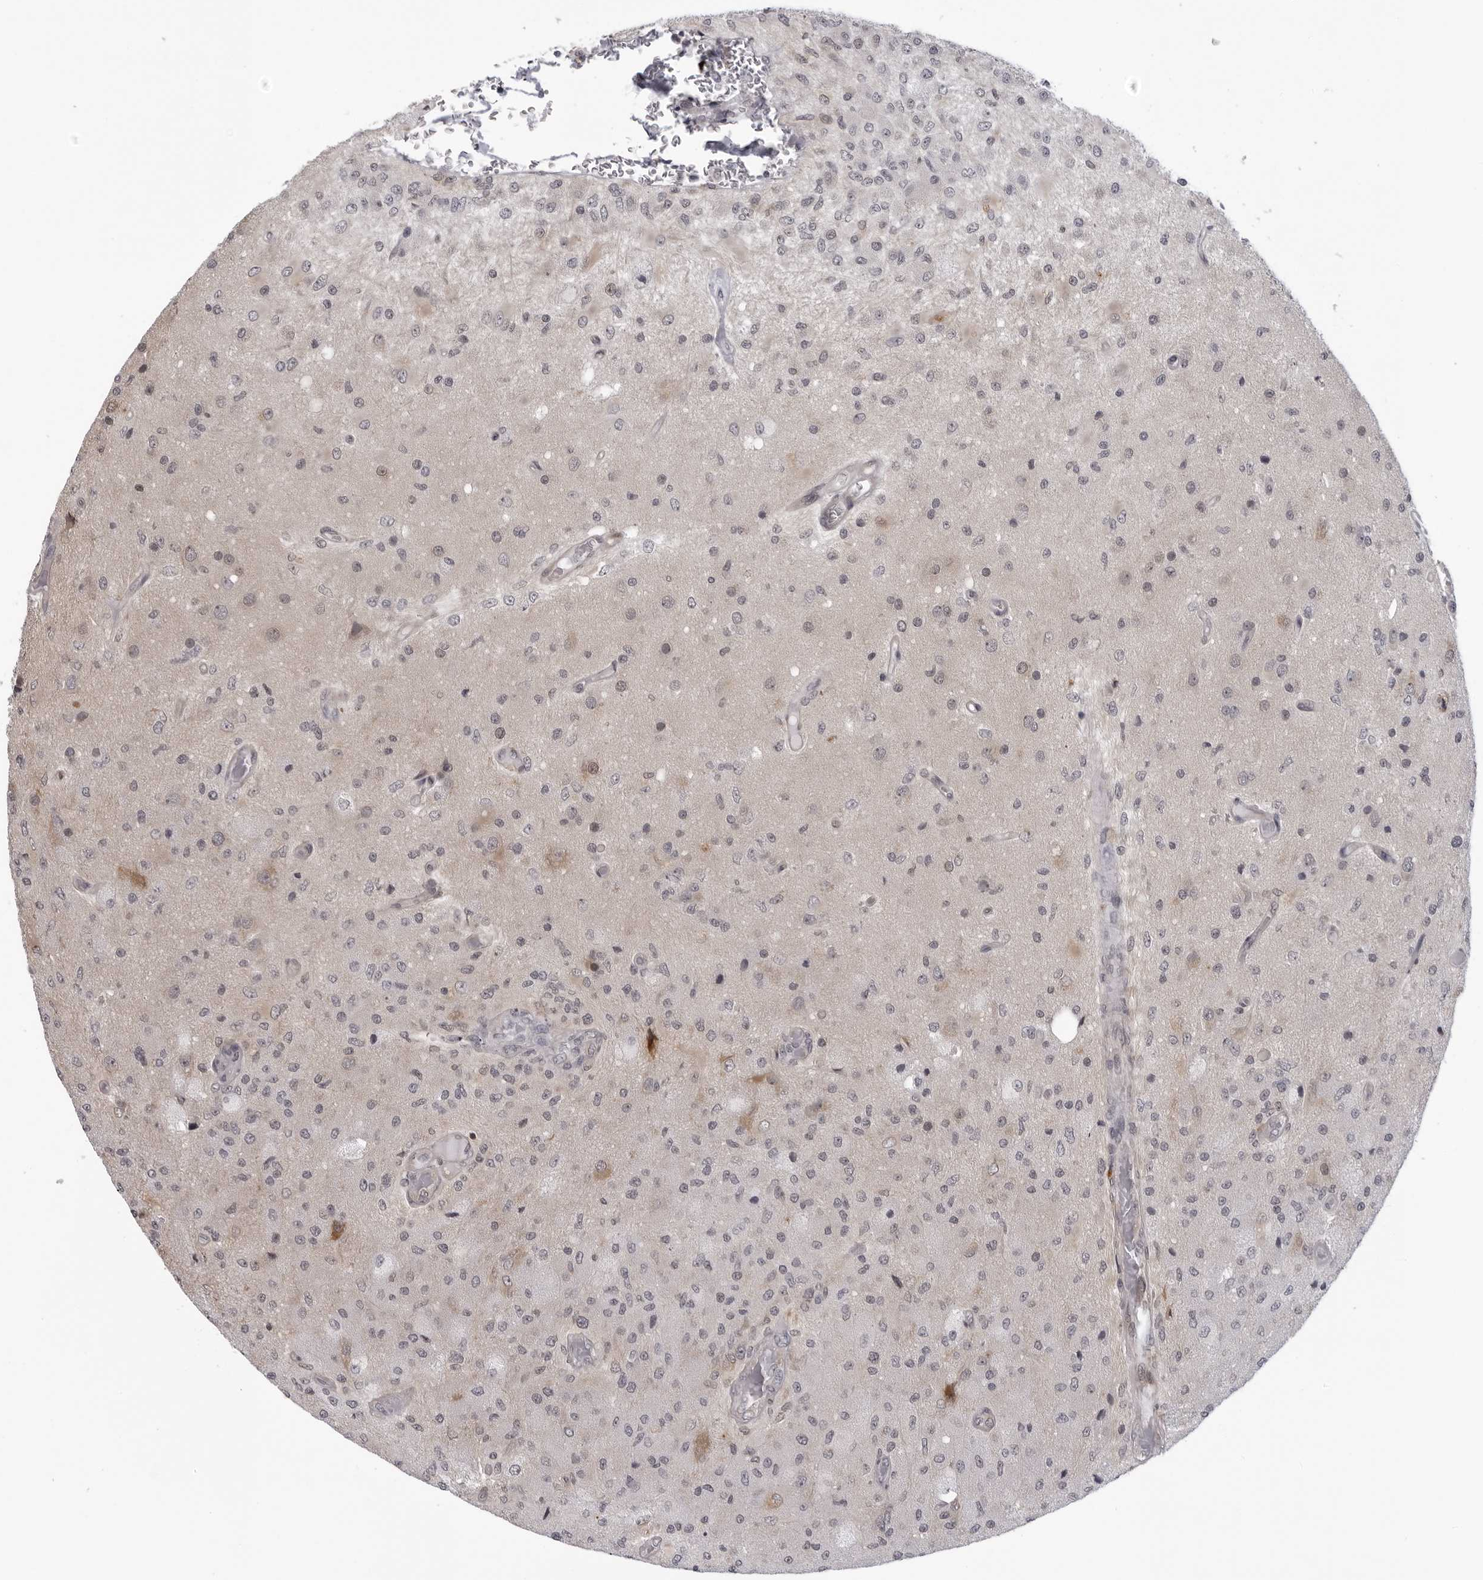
{"staining": {"intensity": "negative", "quantity": "none", "location": "none"}, "tissue": "glioma", "cell_type": "Tumor cells", "image_type": "cancer", "snomed": [{"axis": "morphology", "description": "Normal tissue, NOS"}, {"axis": "morphology", "description": "Glioma, malignant, High grade"}, {"axis": "topography", "description": "Cerebral cortex"}], "caption": "The histopathology image exhibits no significant positivity in tumor cells of malignant high-grade glioma.", "gene": "MRPS15", "patient": {"sex": "male", "age": 77}}